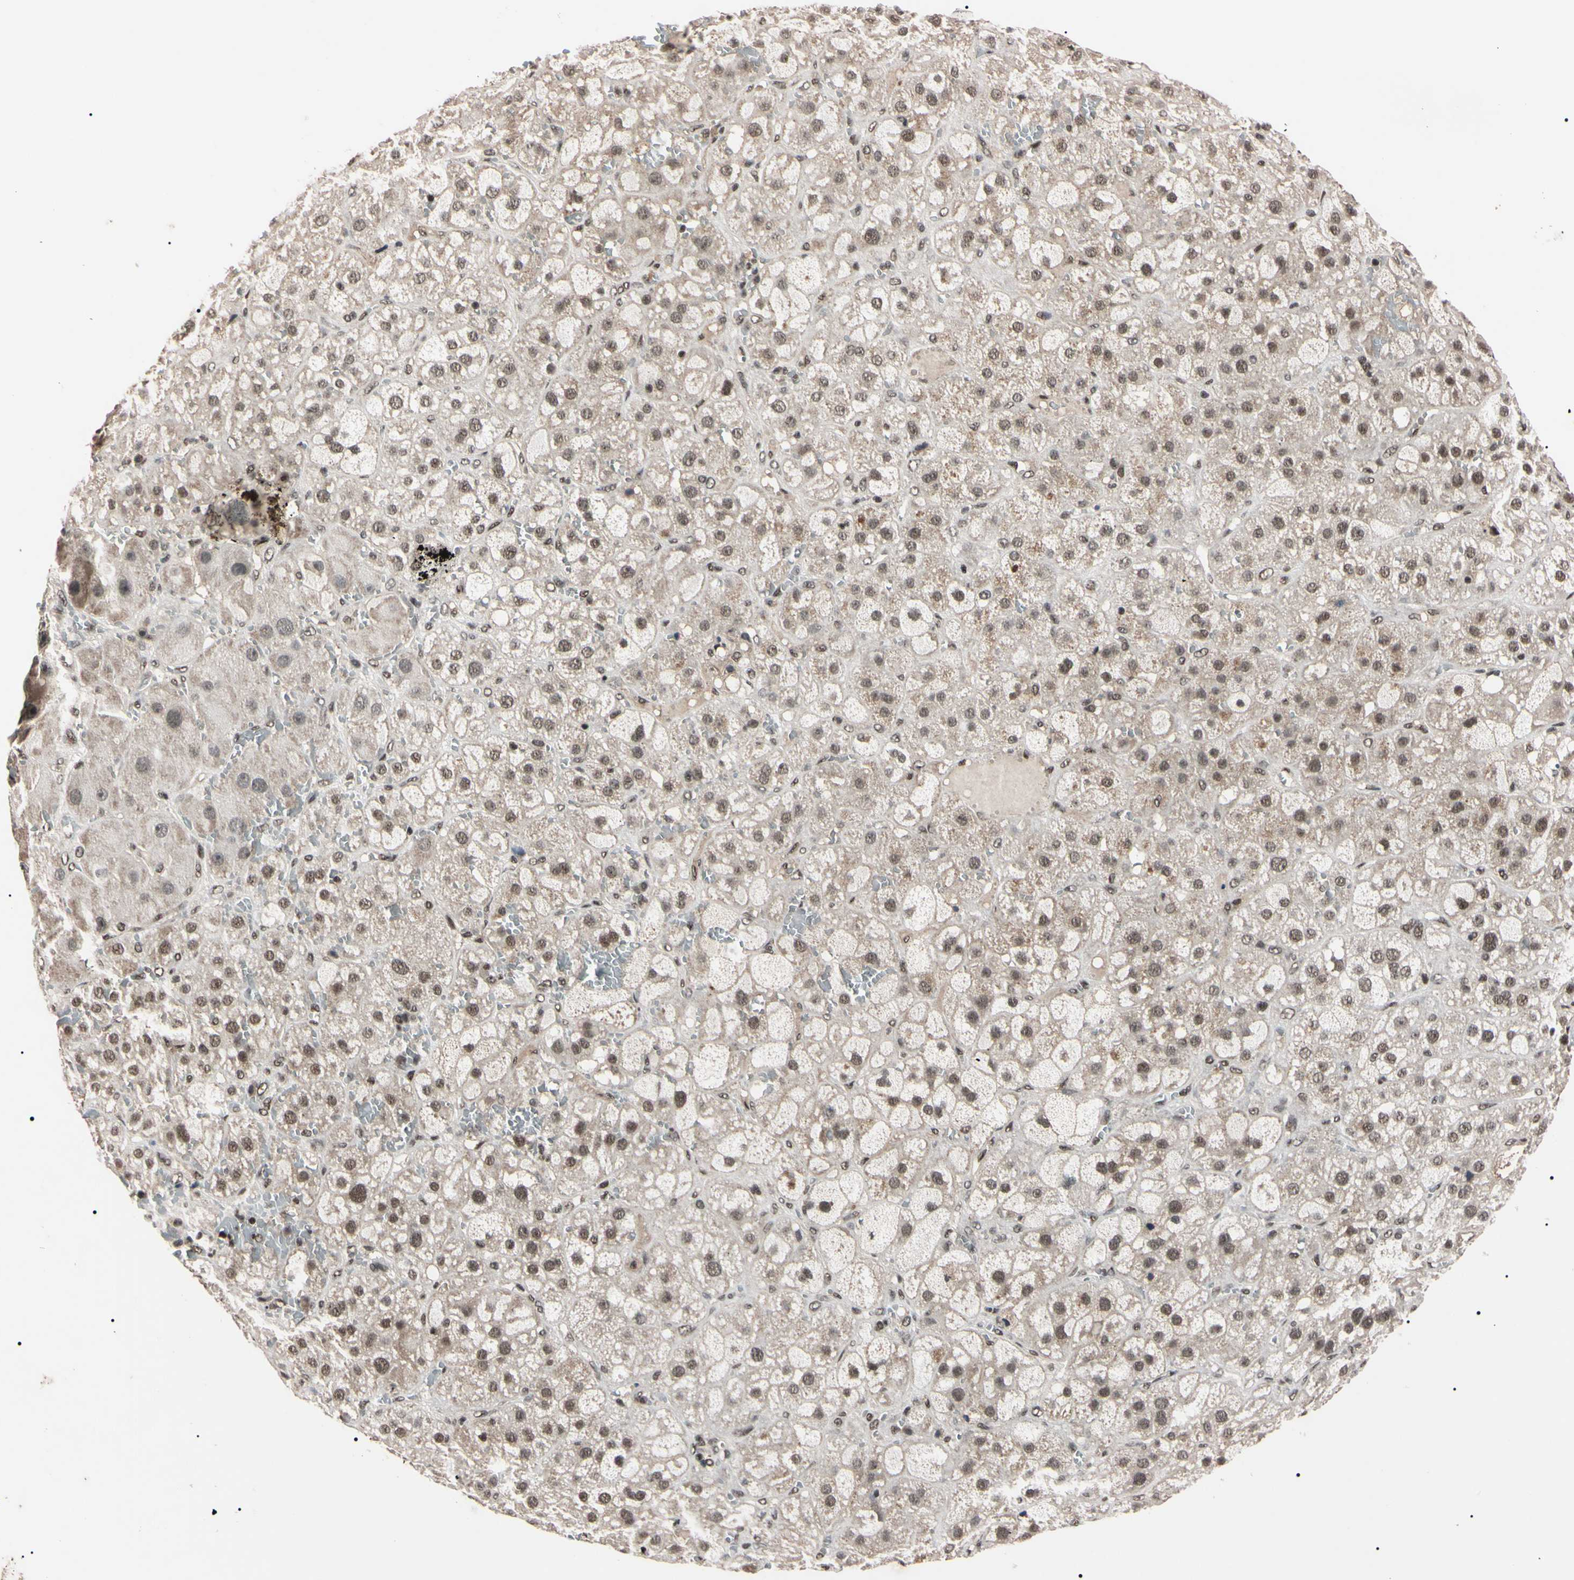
{"staining": {"intensity": "strong", "quantity": ">75%", "location": "nuclear"}, "tissue": "adrenal gland", "cell_type": "Glandular cells", "image_type": "normal", "snomed": [{"axis": "morphology", "description": "Normal tissue, NOS"}, {"axis": "topography", "description": "Adrenal gland"}], "caption": "DAB (3,3'-diaminobenzidine) immunohistochemical staining of benign adrenal gland demonstrates strong nuclear protein staining in about >75% of glandular cells. The staining was performed using DAB to visualize the protein expression in brown, while the nuclei were stained in blue with hematoxylin (Magnification: 20x).", "gene": "YY1", "patient": {"sex": "female", "age": 47}}